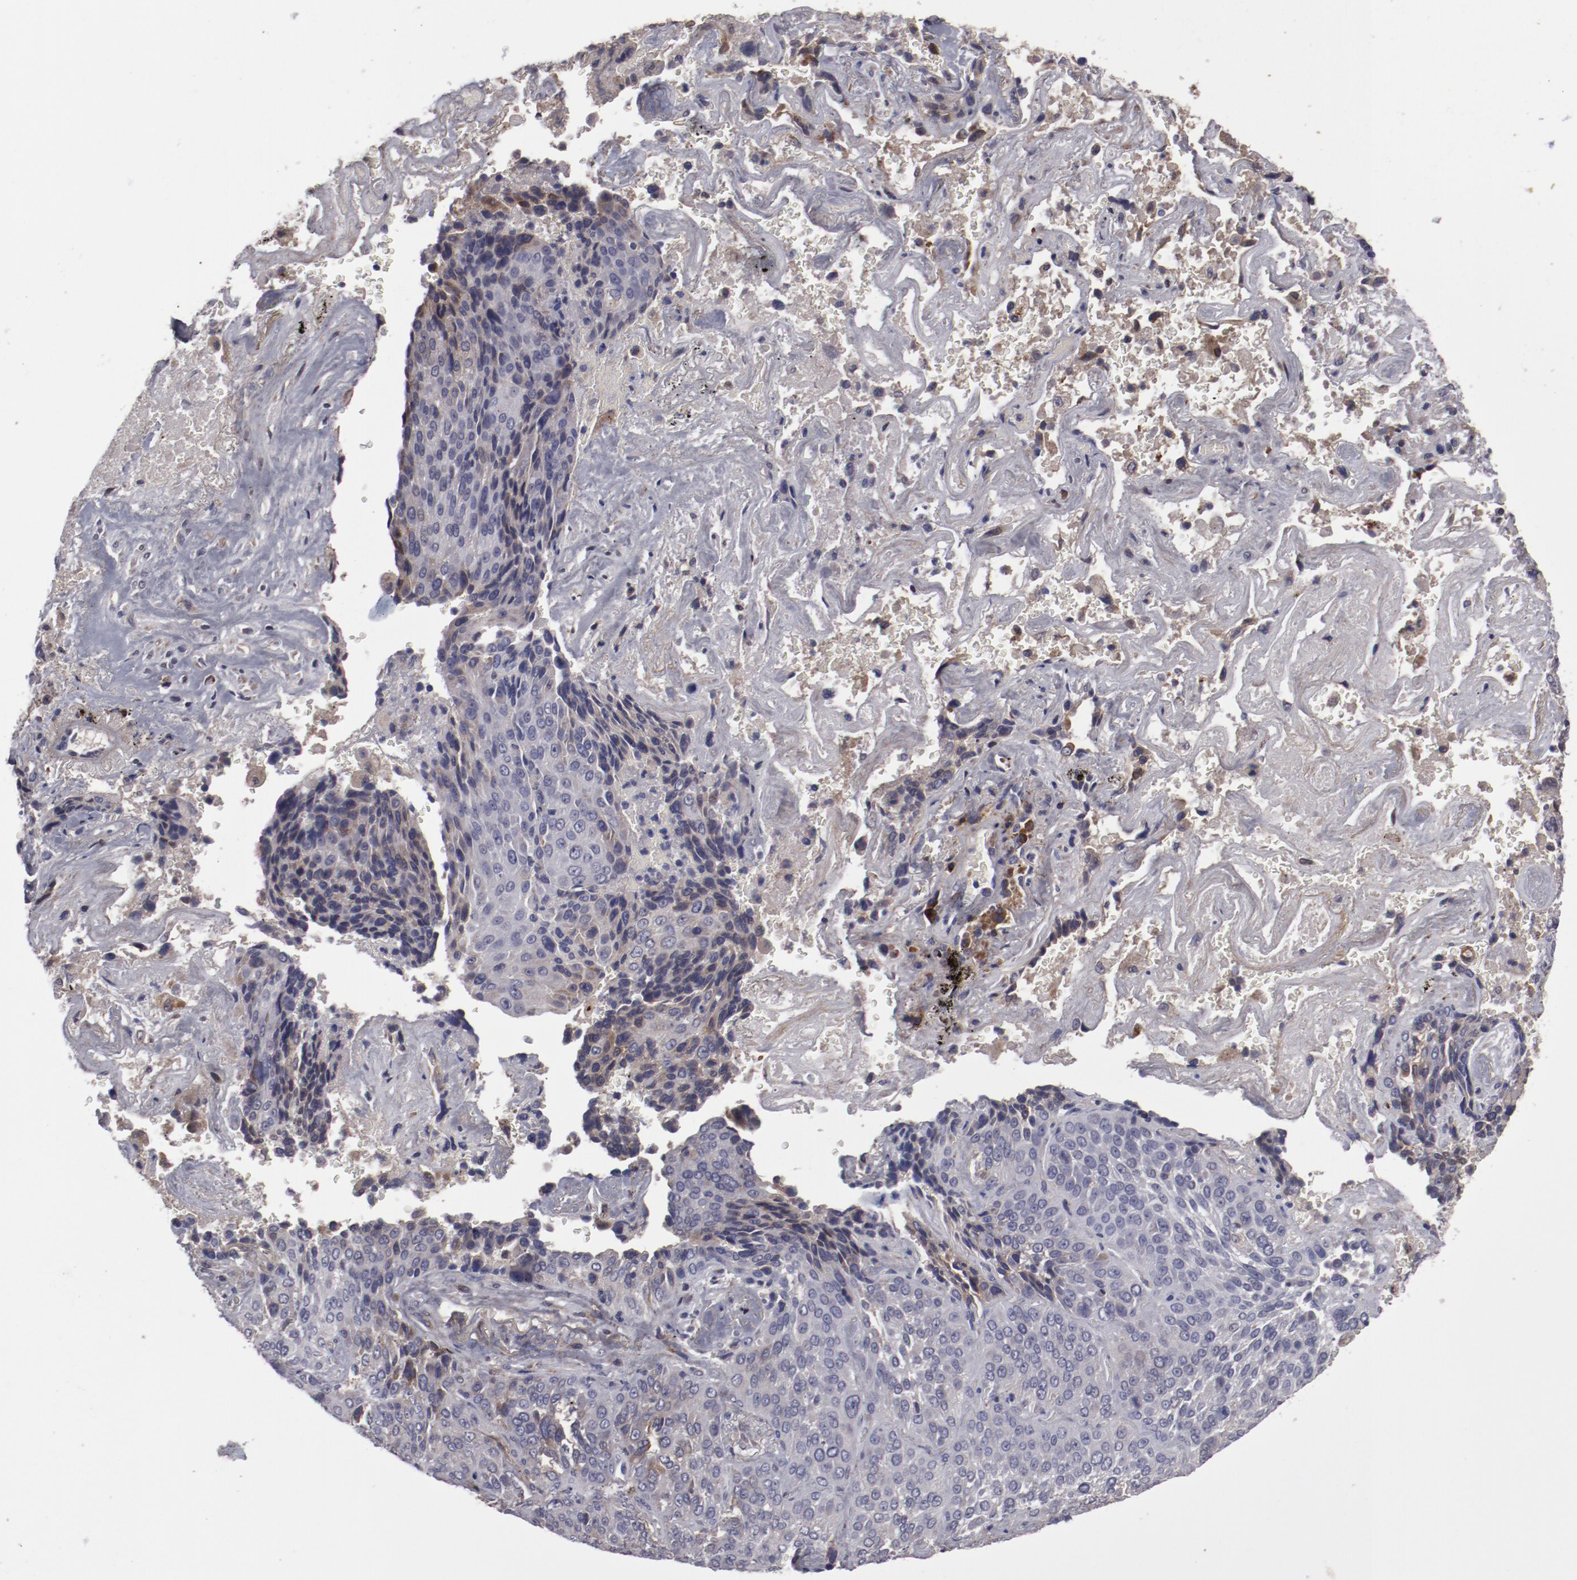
{"staining": {"intensity": "weak", "quantity": "<25%", "location": "cytoplasmic/membranous"}, "tissue": "lung cancer", "cell_type": "Tumor cells", "image_type": "cancer", "snomed": [{"axis": "morphology", "description": "Squamous cell carcinoma, NOS"}, {"axis": "topography", "description": "Lung"}], "caption": "Histopathology image shows no protein positivity in tumor cells of lung cancer (squamous cell carcinoma) tissue. Nuclei are stained in blue.", "gene": "IL12A", "patient": {"sex": "male", "age": 54}}